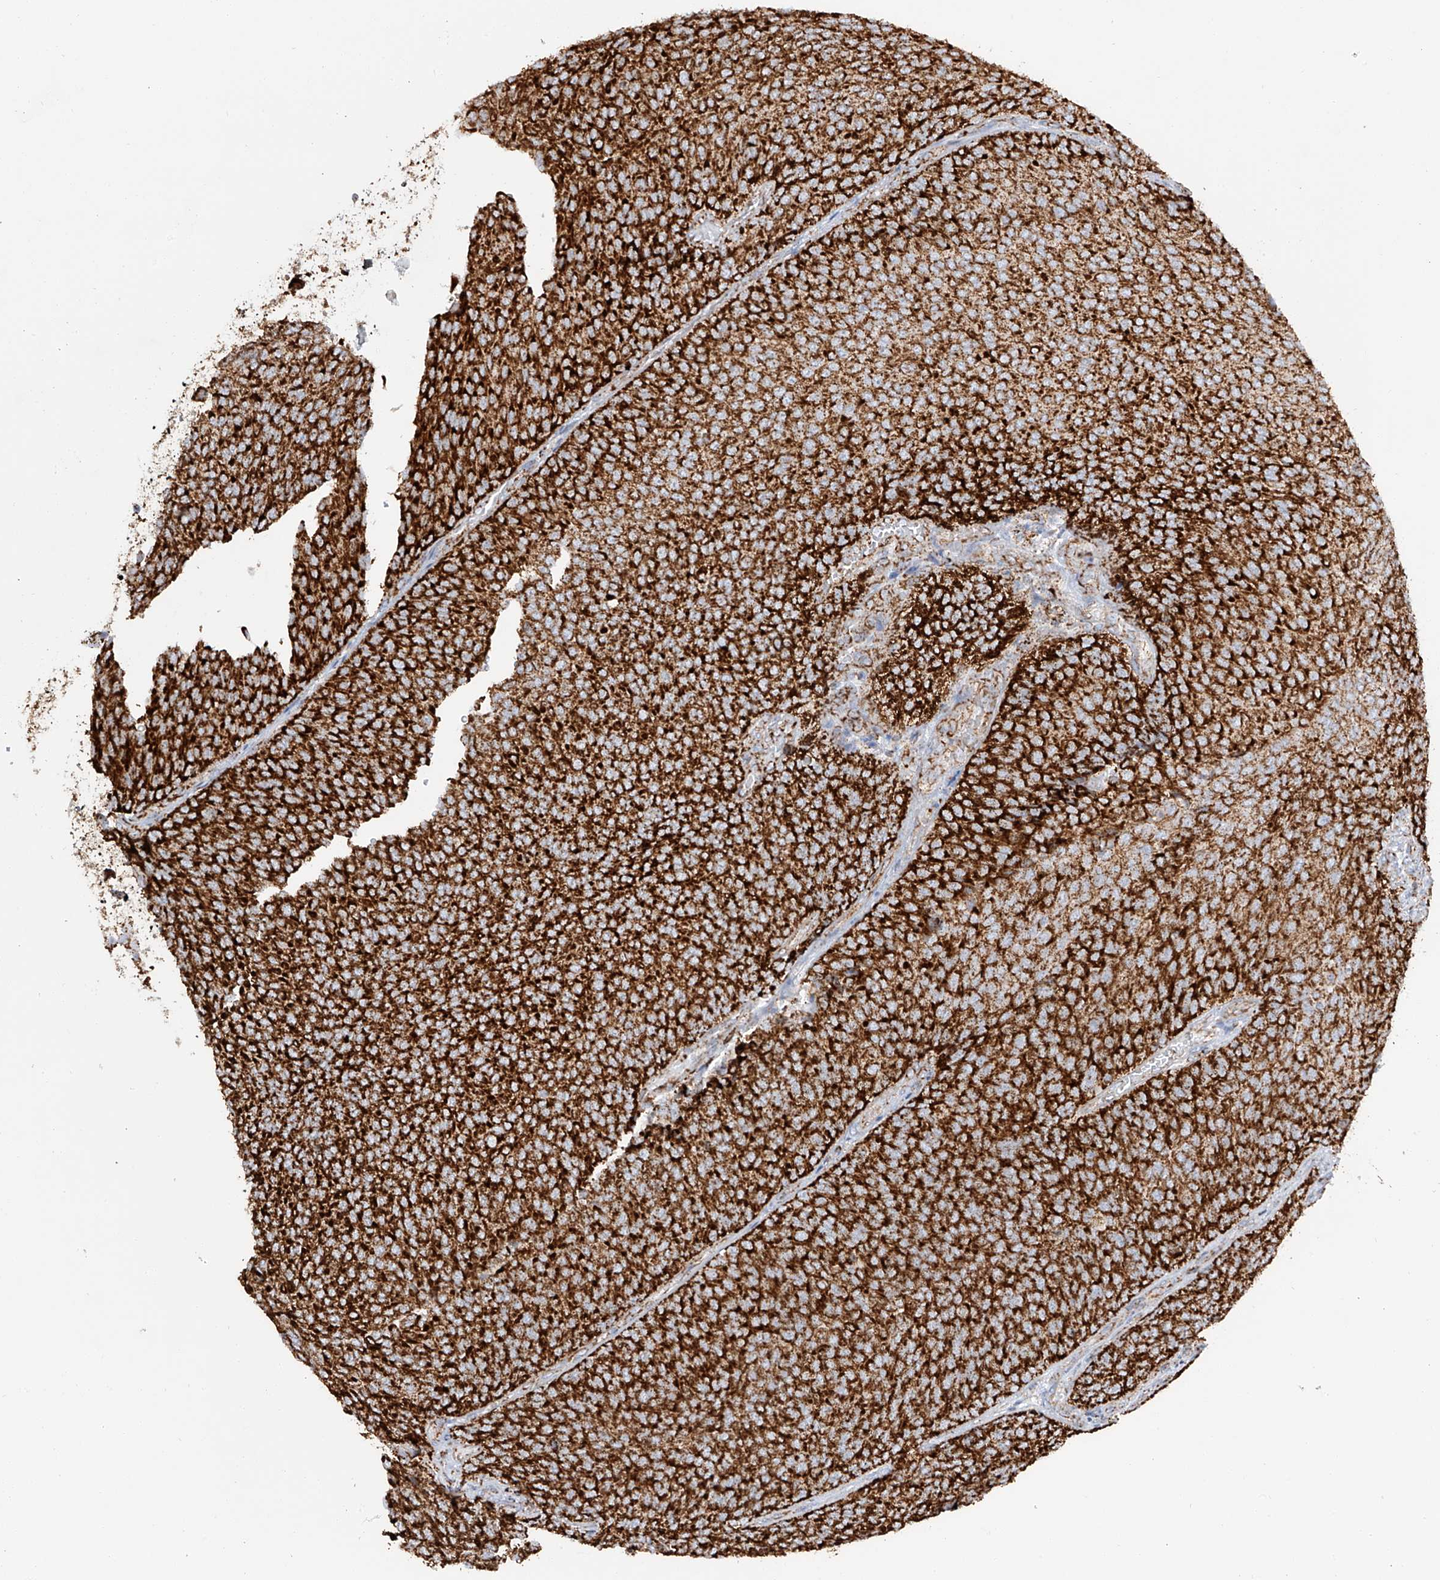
{"staining": {"intensity": "strong", "quantity": ">75%", "location": "cytoplasmic/membranous"}, "tissue": "urothelial cancer", "cell_type": "Tumor cells", "image_type": "cancer", "snomed": [{"axis": "morphology", "description": "Urothelial carcinoma, Low grade"}, {"axis": "topography", "description": "Urinary bladder"}], "caption": "Strong cytoplasmic/membranous protein expression is present in about >75% of tumor cells in urothelial cancer.", "gene": "TTC27", "patient": {"sex": "female", "age": 79}}